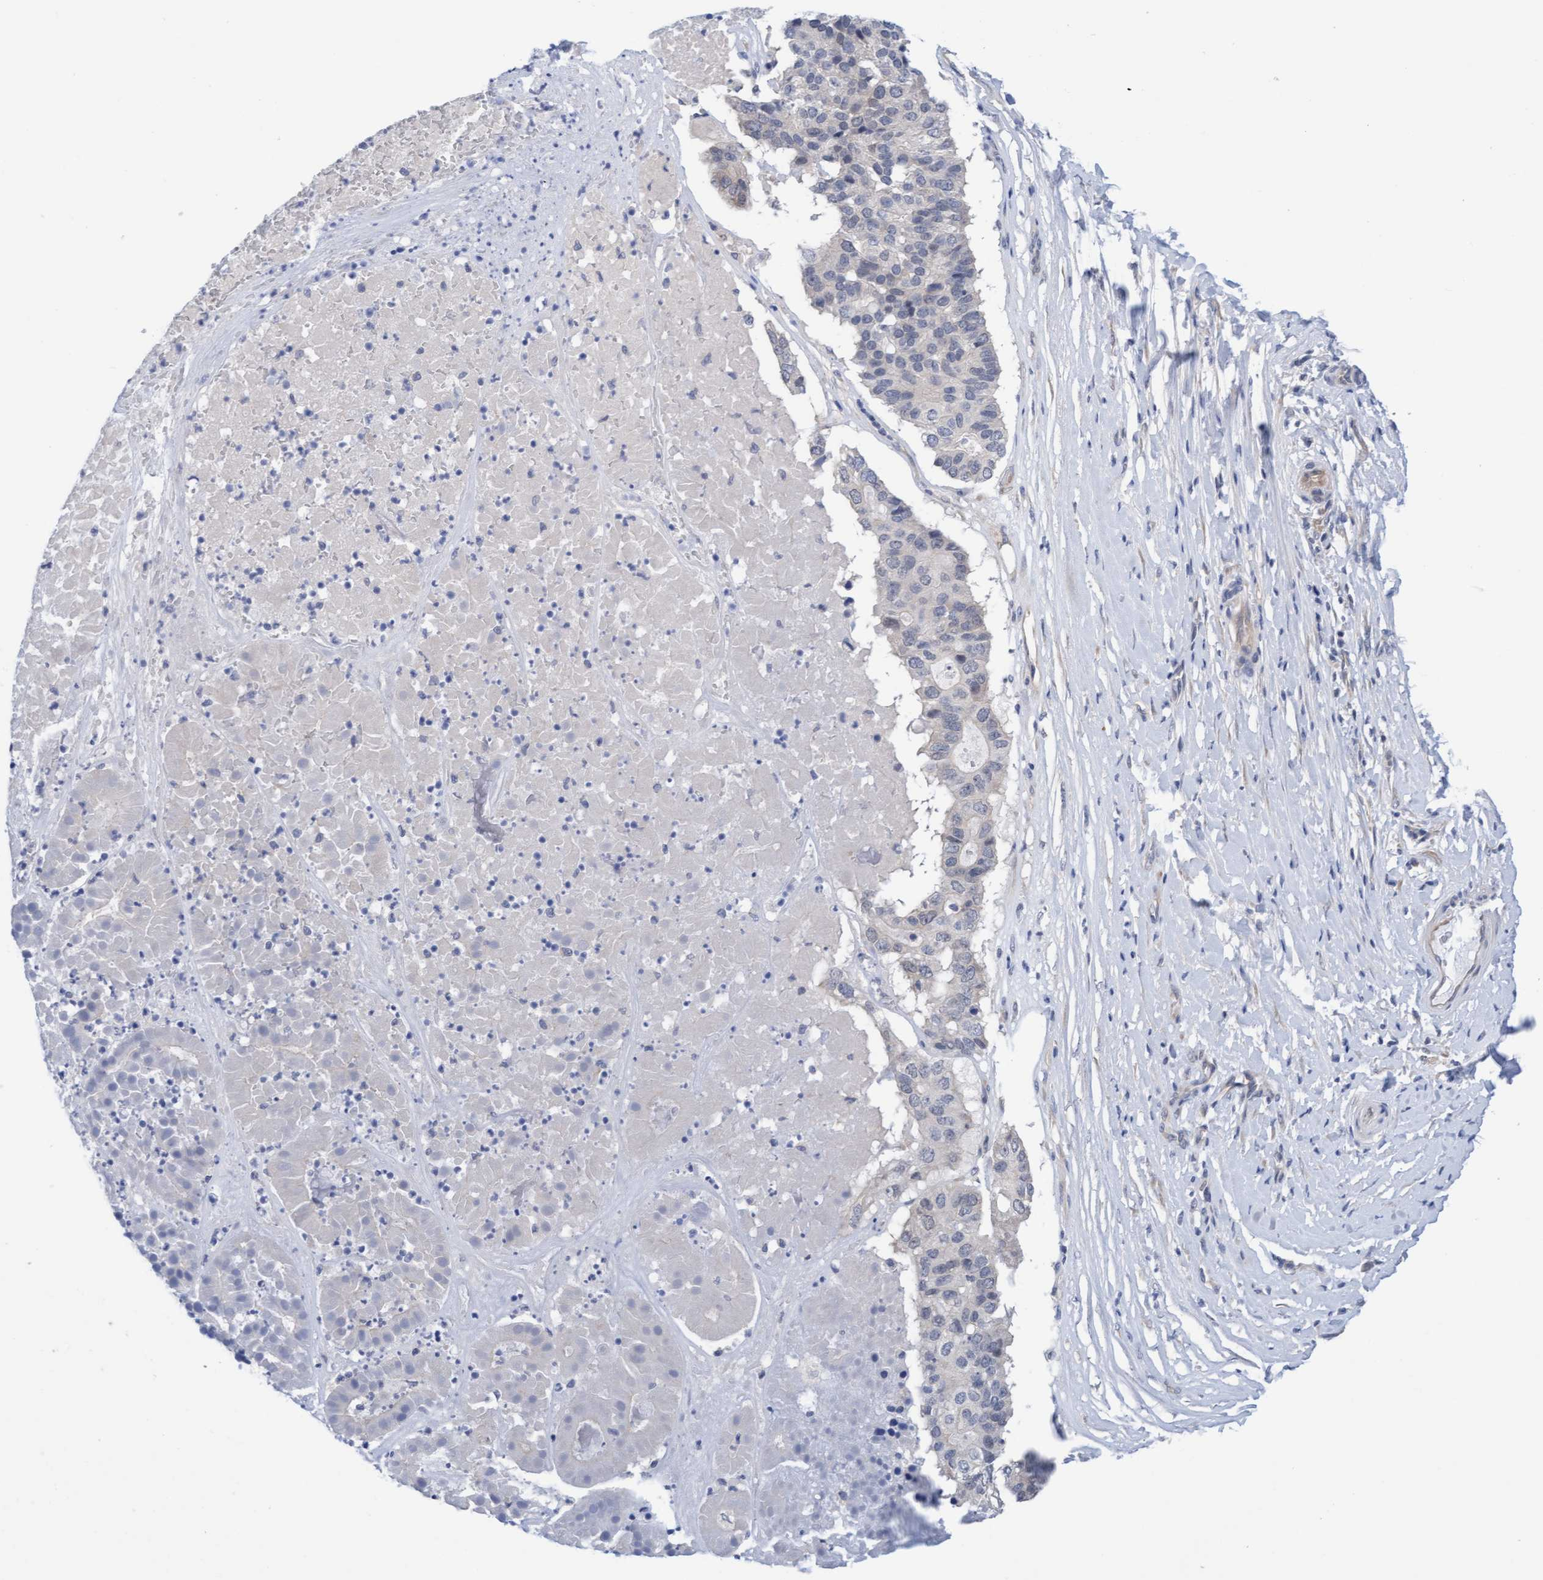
{"staining": {"intensity": "negative", "quantity": "none", "location": "none"}, "tissue": "pancreatic cancer", "cell_type": "Tumor cells", "image_type": "cancer", "snomed": [{"axis": "morphology", "description": "Adenocarcinoma, NOS"}, {"axis": "topography", "description": "Pancreas"}], "caption": "Image shows no significant protein expression in tumor cells of pancreatic cancer.", "gene": "AMZ2", "patient": {"sex": "male", "age": 50}}